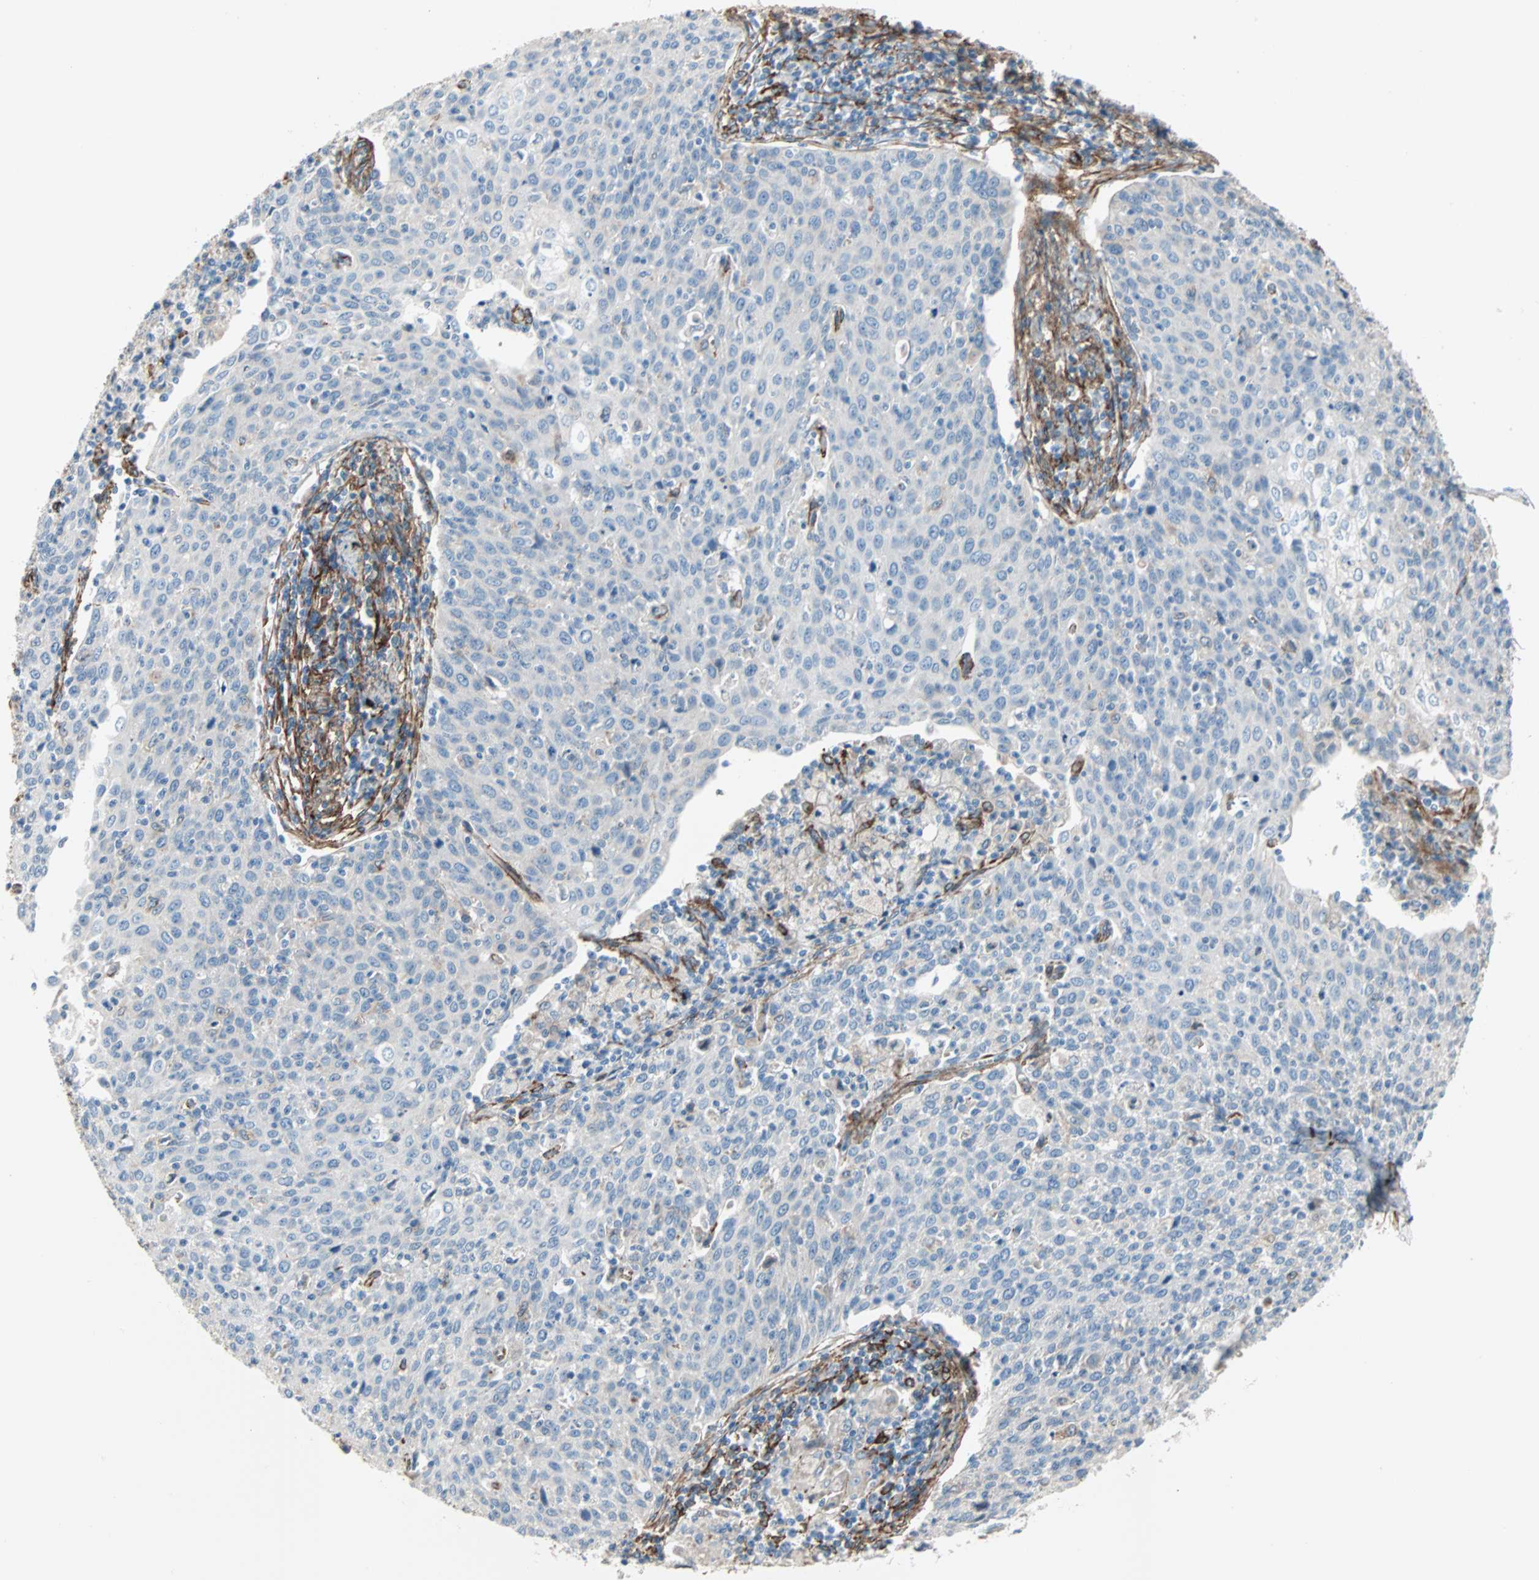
{"staining": {"intensity": "negative", "quantity": "none", "location": "none"}, "tissue": "cervical cancer", "cell_type": "Tumor cells", "image_type": "cancer", "snomed": [{"axis": "morphology", "description": "Squamous cell carcinoma, NOS"}, {"axis": "topography", "description": "Cervix"}], "caption": "This is a image of IHC staining of cervical cancer (squamous cell carcinoma), which shows no staining in tumor cells. (DAB (3,3'-diaminobenzidine) immunohistochemistry (IHC), high magnification).", "gene": "EPB41L2", "patient": {"sex": "female", "age": 38}}